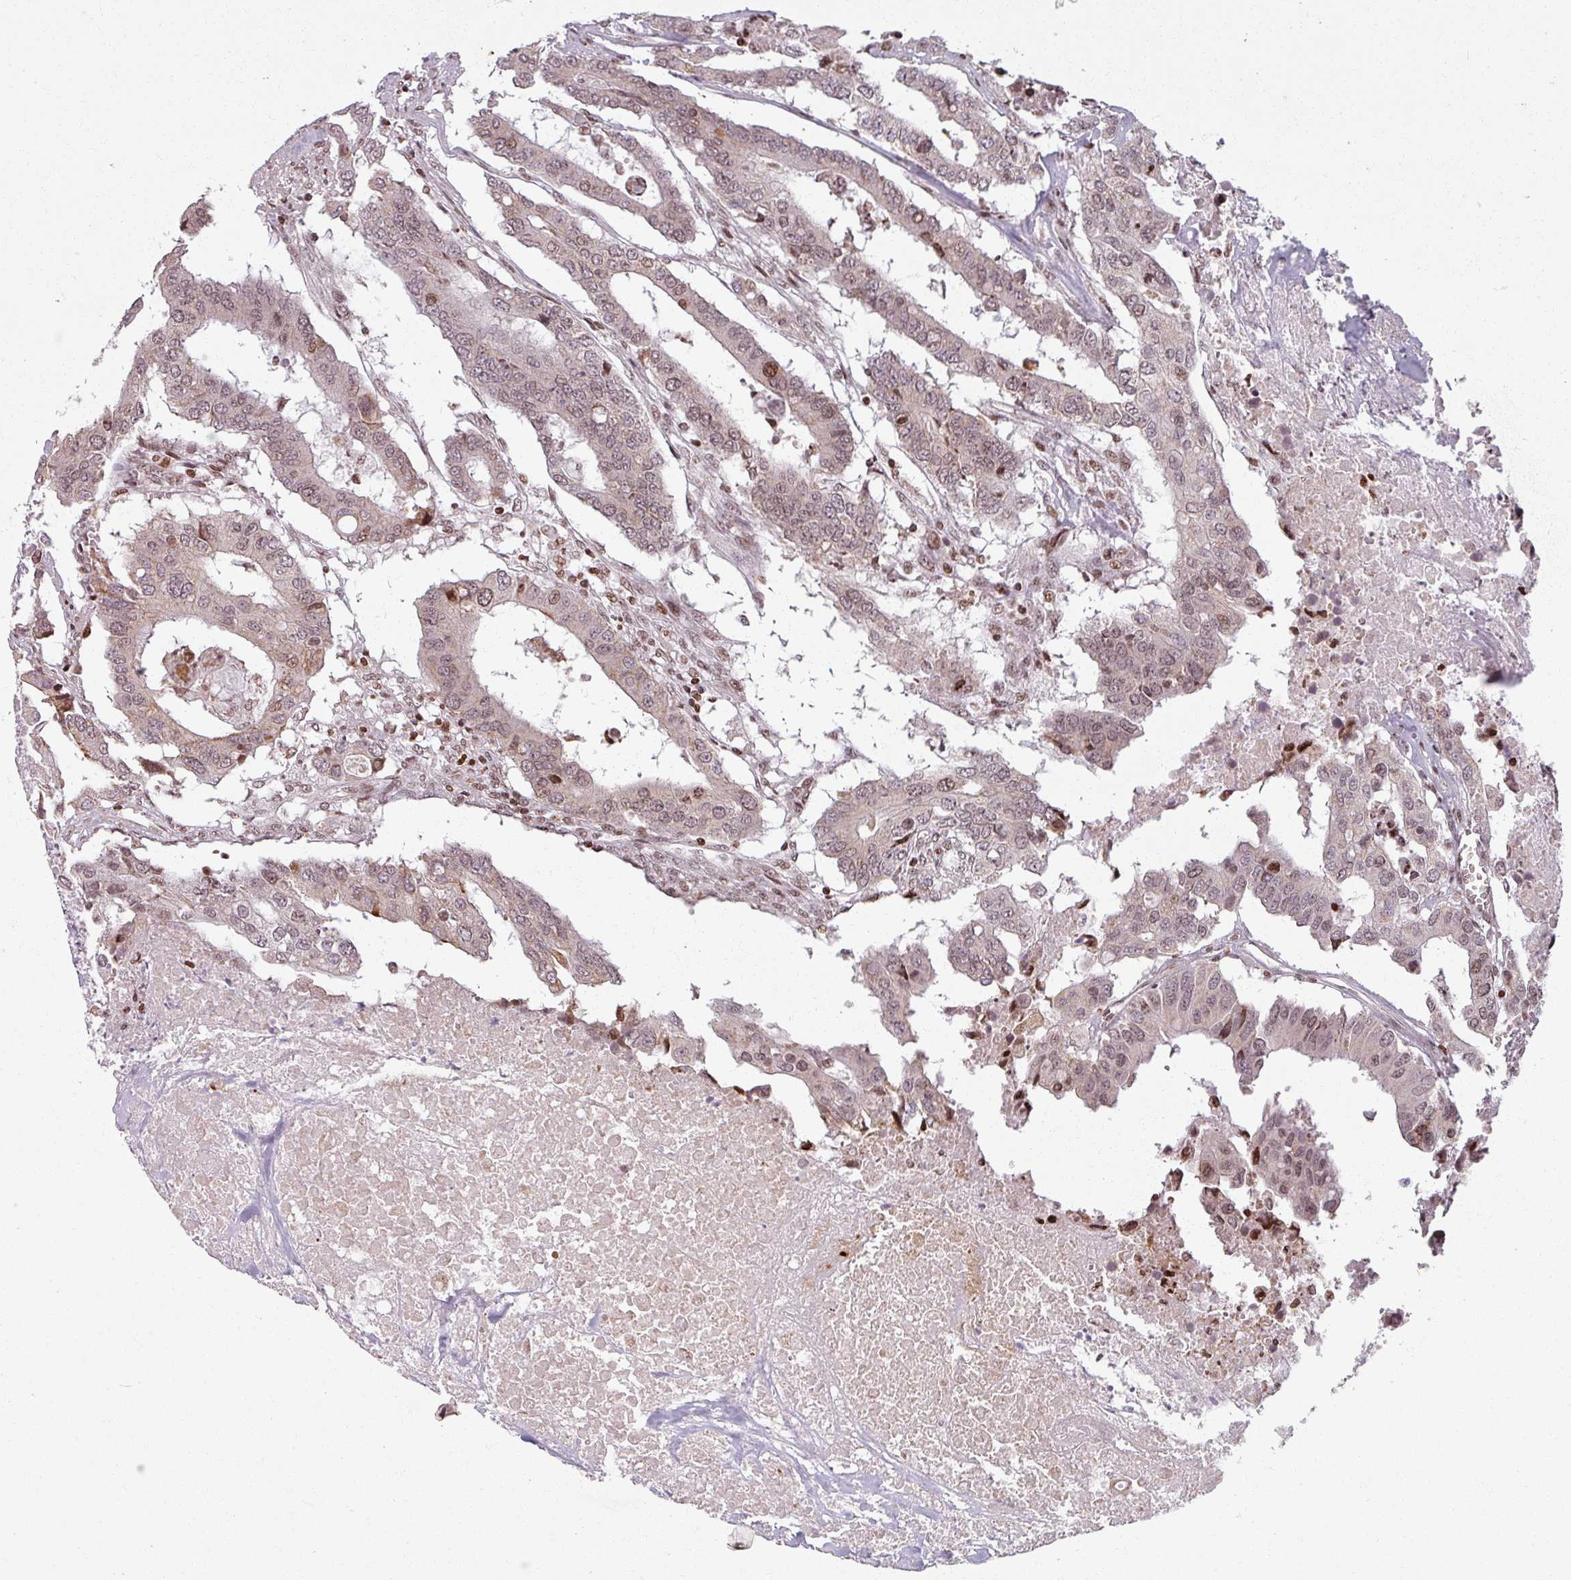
{"staining": {"intensity": "weak", "quantity": ">75%", "location": "nuclear"}, "tissue": "colorectal cancer", "cell_type": "Tumor cells", "image_type": "cancer", "snomed": [{"axis": "morphology", "description": "Adenocarcinoma, NOS"}, {"axis": "topography", "description": "Colon"}], "caption": "Colorectal adenocarcinoma stained with a protein marker reveals weak staining in tumor cells.", "gene": "NCOR1", "patient": {"sex": "male", "age": 77}}